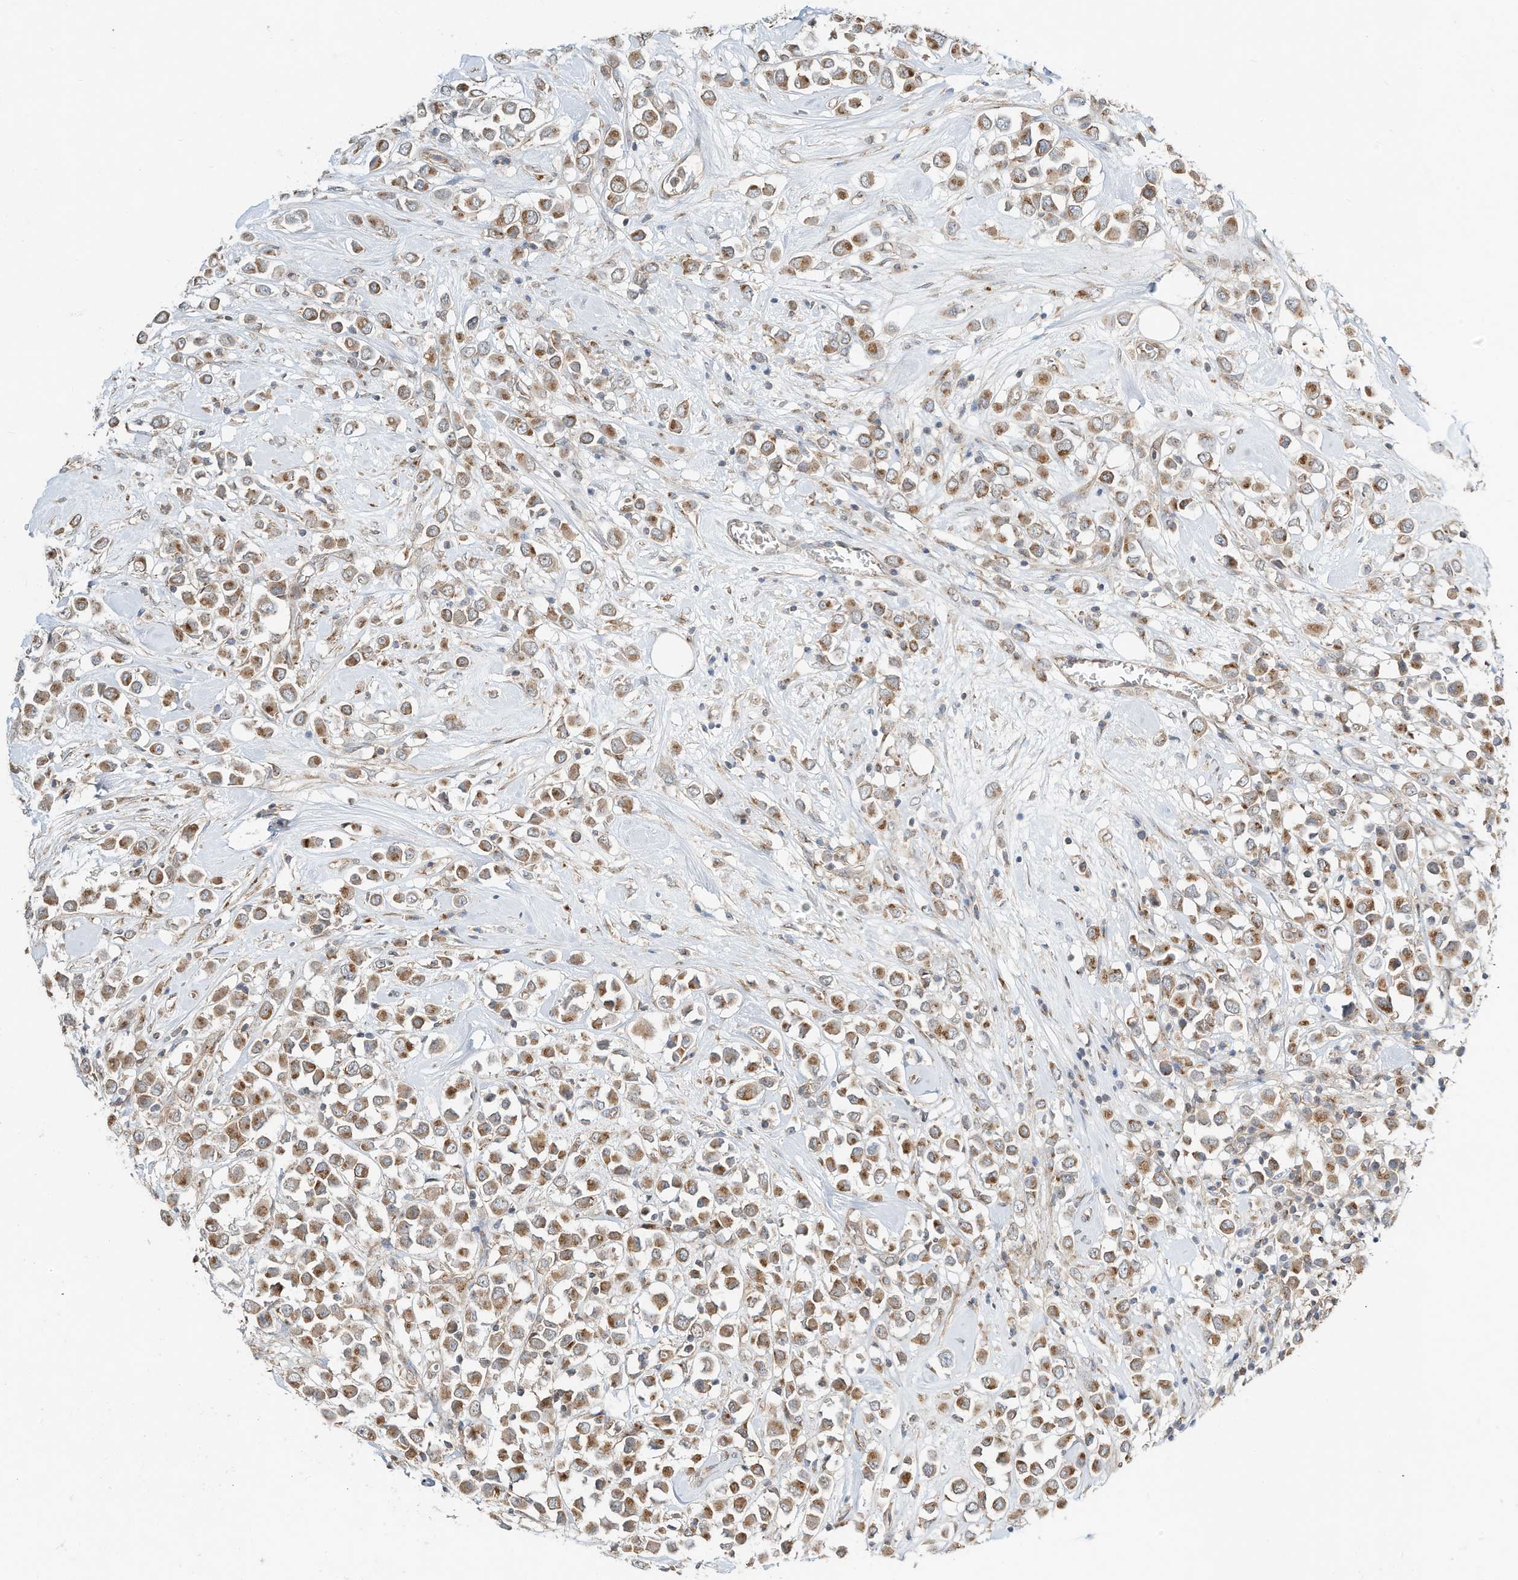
{"staining": {"intensity": "moderate", "quantity": ">75%", "location": "cytoplasmic/membranous"}, "tissue": "breast cancer", "cell_type": "Tumor cells", "image_type": "cancer", "snomed": [{"axis": "morphology", "description": "Duct carcinoma"}, {"axis": "topography", "description": "Breast"}], "caption": "Immunohistochemical staining of human breast intraductal carcinoma exhibits moderate cytoplasmic/membranous protein expression in approximately >75% of tumor cells.", "gene": "CUX1", "patient": {"sex": "female", "age": 61}}